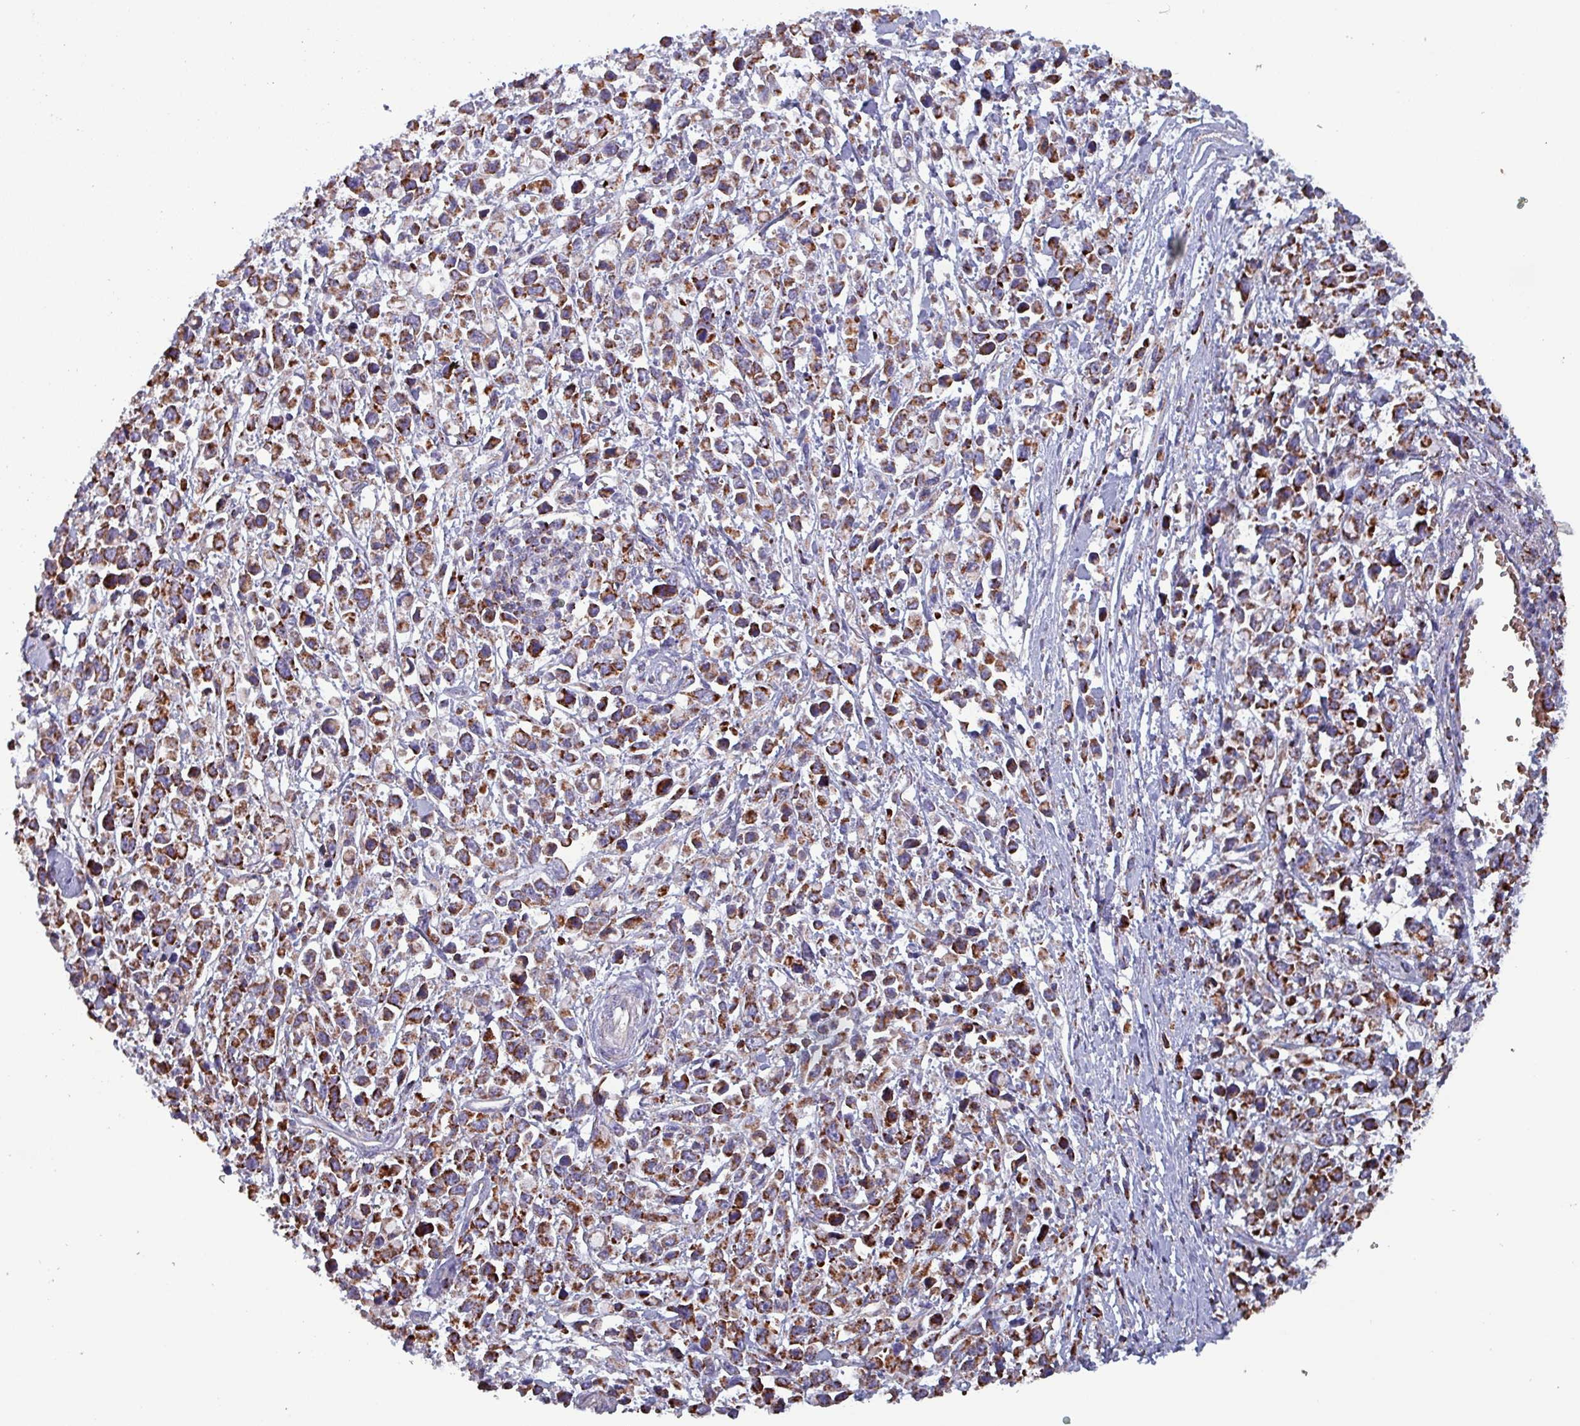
{"staining": {"intensity": "strong", "quantity": ">75%", "location": "cytoplasmic/membranous"}, "tissue": "stomach cancer", "cell_type": "Tumor cells", "image_type": "cancer", "snomed": [{"axis": "morphology", "description": "Adenocarcinoma, NOS"}, {"axis": "topography", "description": "Stomach"}], "caption": "A photomicrograph of adenocarcinoma (stomach) stained for a protein shows strong cytoplasmic/membranous brown staining in tumor cells.", "gene": "ZNF322", "patient": {"sex": "female", "age": 81}}